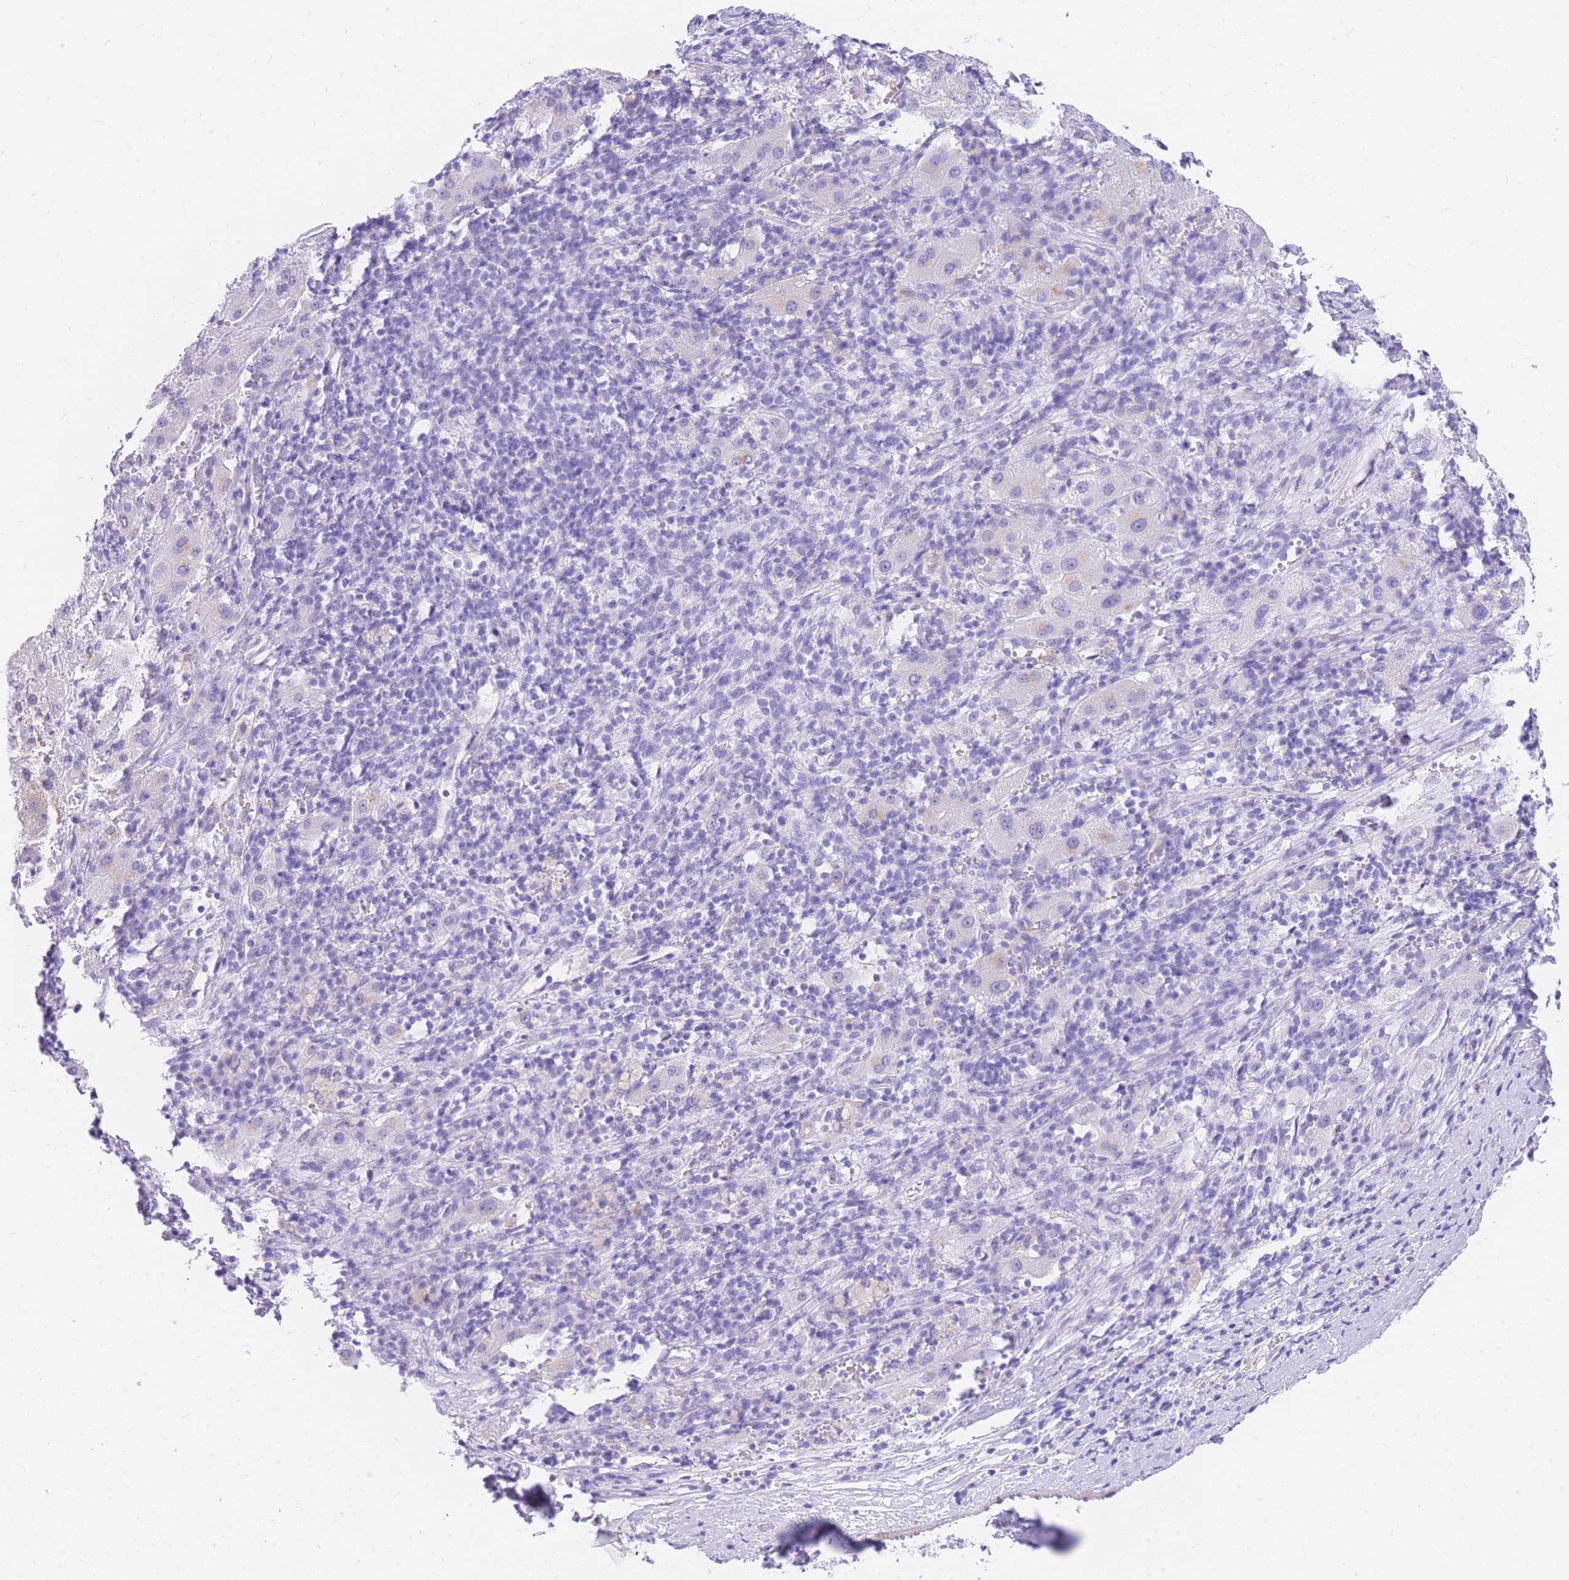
{"staining": {"intensity": "negative", "quantity": "none", "location": "none"}, "tissue": "liver cancer", "cell_type": "Tumor cells", "image_type": "cancer", "snomed": [{"axis": "morphology", "description": "Carcinoma, Hepatocellular, NOS"}, {"axis": "topography", "description": "Liver"}], "caption": "An immunohistochemistry (IHC) micrograph of liver cancer (hepatocellular carcinoma) is shown. There is no staining in tumor cells of liver cancer (hepatocellular carcinoma). (Stains: DAB immunohistochemistry with hematoxylin counter stain, Microscopy: brightfield microscopy at high magnification).", "gene": "SRSF12", "patient": {"sex": "female", "age": 58}}